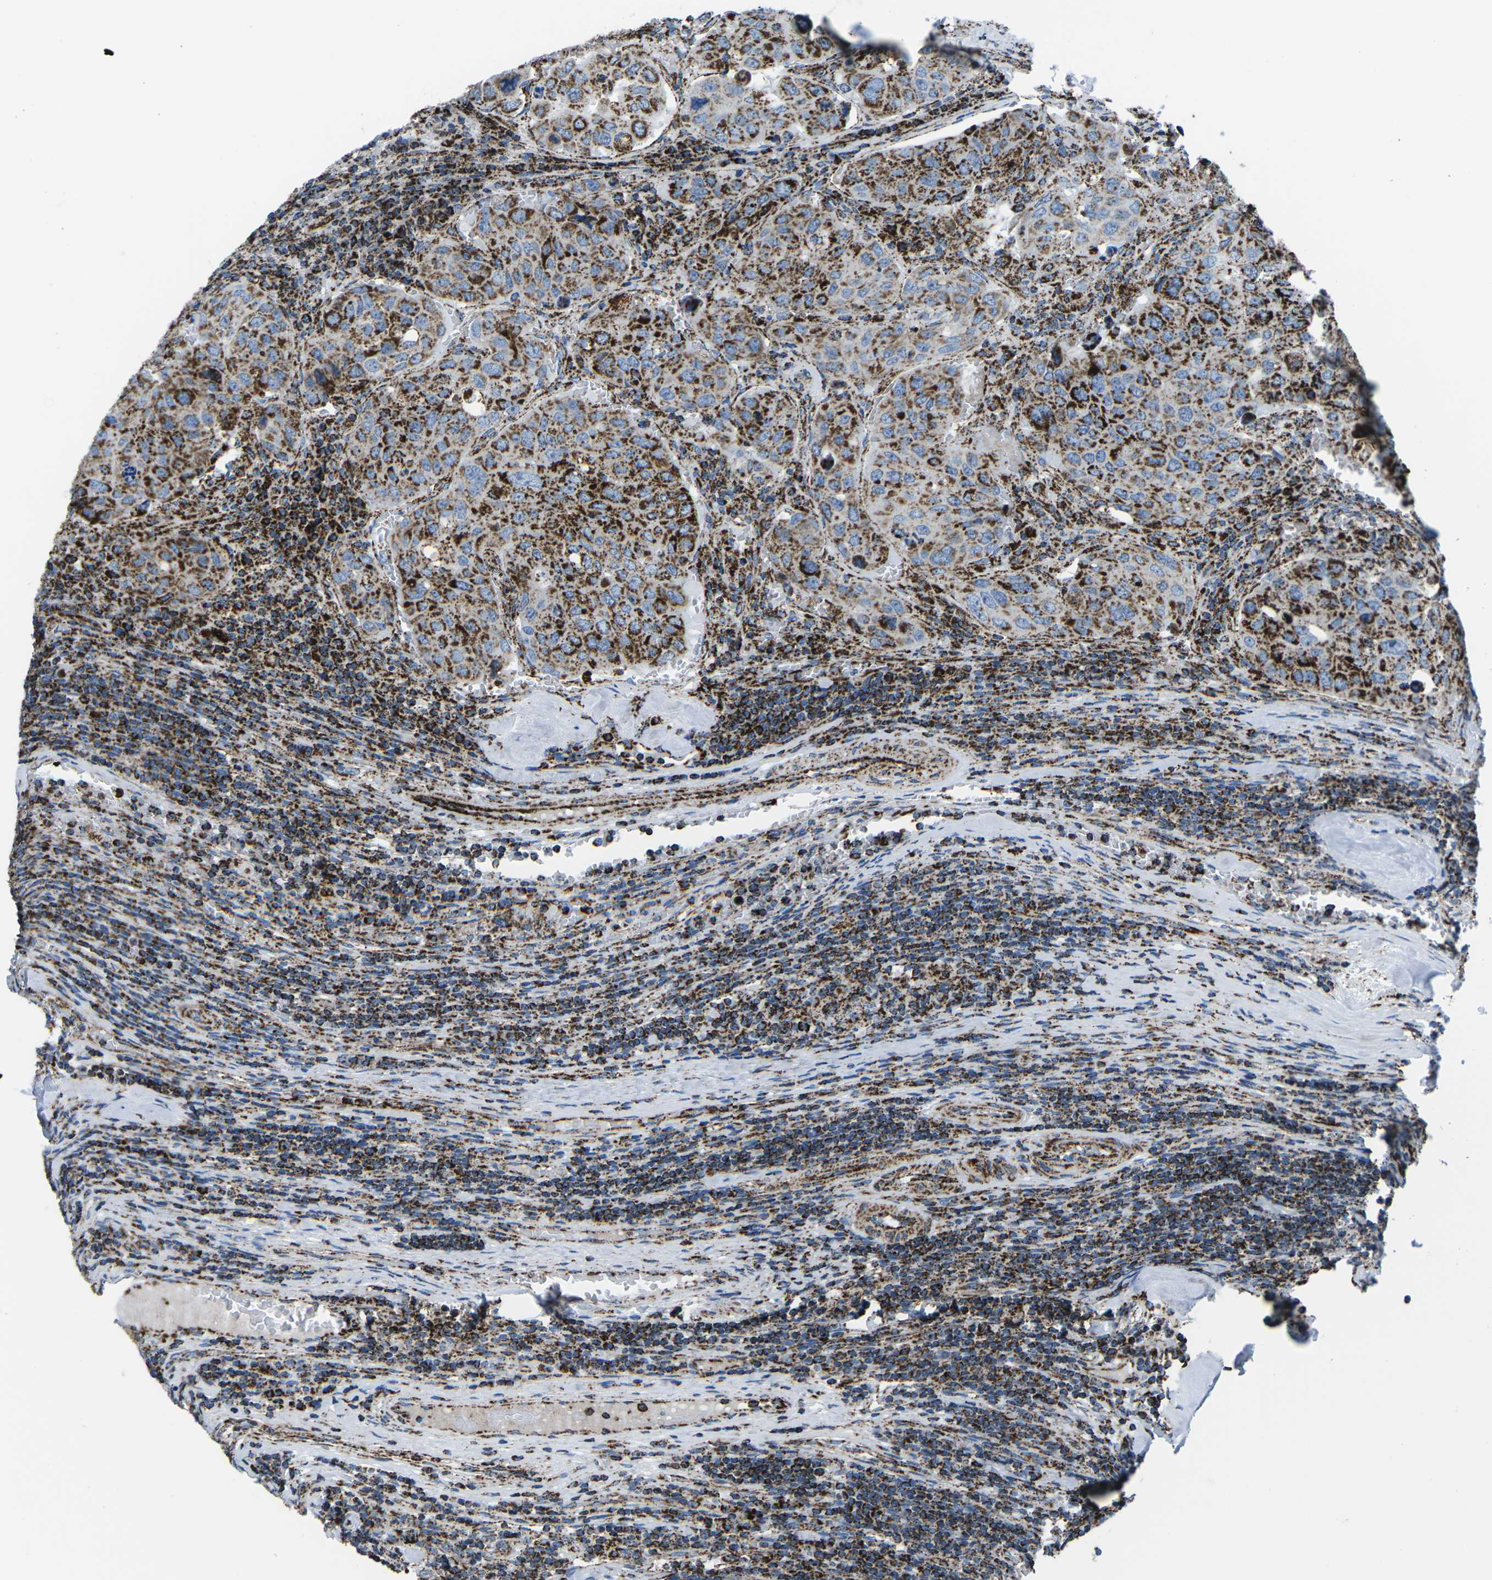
{"staining": {"intensity": "strong", "quantity": ">75%", "location": "cytoplasmic/membranous"}, "tissue": "urothelial cancer", "cell_type": "Tumor cells", "image_type": "cancer", "snomed": [{"axis": "morphology", "description": "Urothelial carcinoma, High grade"}, {"axis": "topography", "description": "Lymph node"}, {"axis": "topography", "description": "Urinary bladder"}], "caption": "Immunohistochemical staining of human urothelial carcinoma (high-grade) shows high levels of strong cytoplasmic/membranous positivity in about >75% of tumor cells.", "gene": "MT-CO2", "patient": {"sex": "male", "age": 51}}